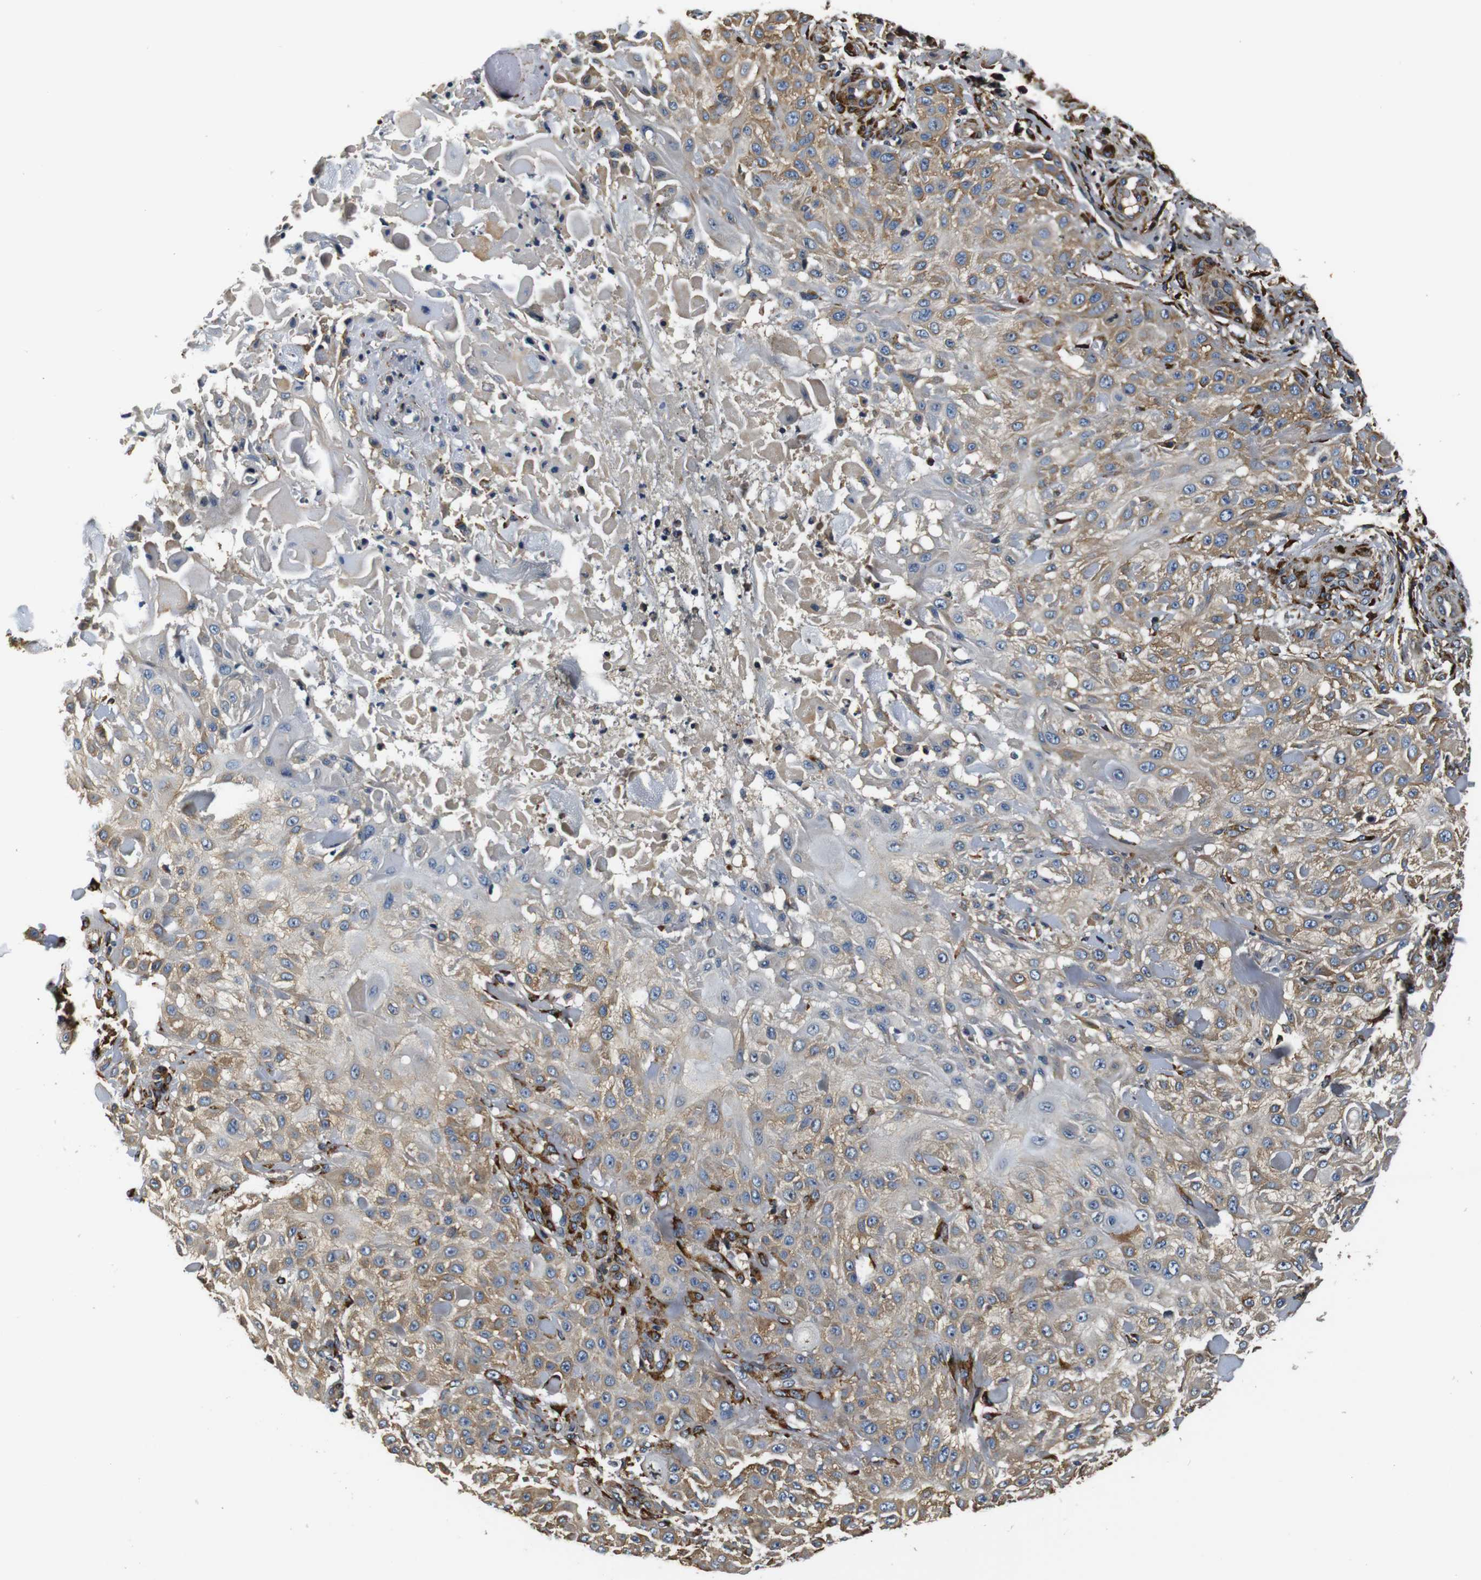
{"staining": {"intensity": "moderate", "quantity": ">75%", "location": "cytoplasmic/membranous"}, "tissue": "skin cancer", "cell_type": "Tumor cells", "image_type": "cancer", "snomed": [{"axis": "morphology", "description": "Squamous cell carcinoma, NOS"}, {"axis": "topography", "description": "Skin"}], "caption": "Immunohistochemical staining of human skin squamous cell carcinoma demonstrates medium levels of moderate cytoplasmic/membranous staining in about >75% of tumor cells.", "gene": "COL1A1", "patient": {"sex": "female", "age": 42}}